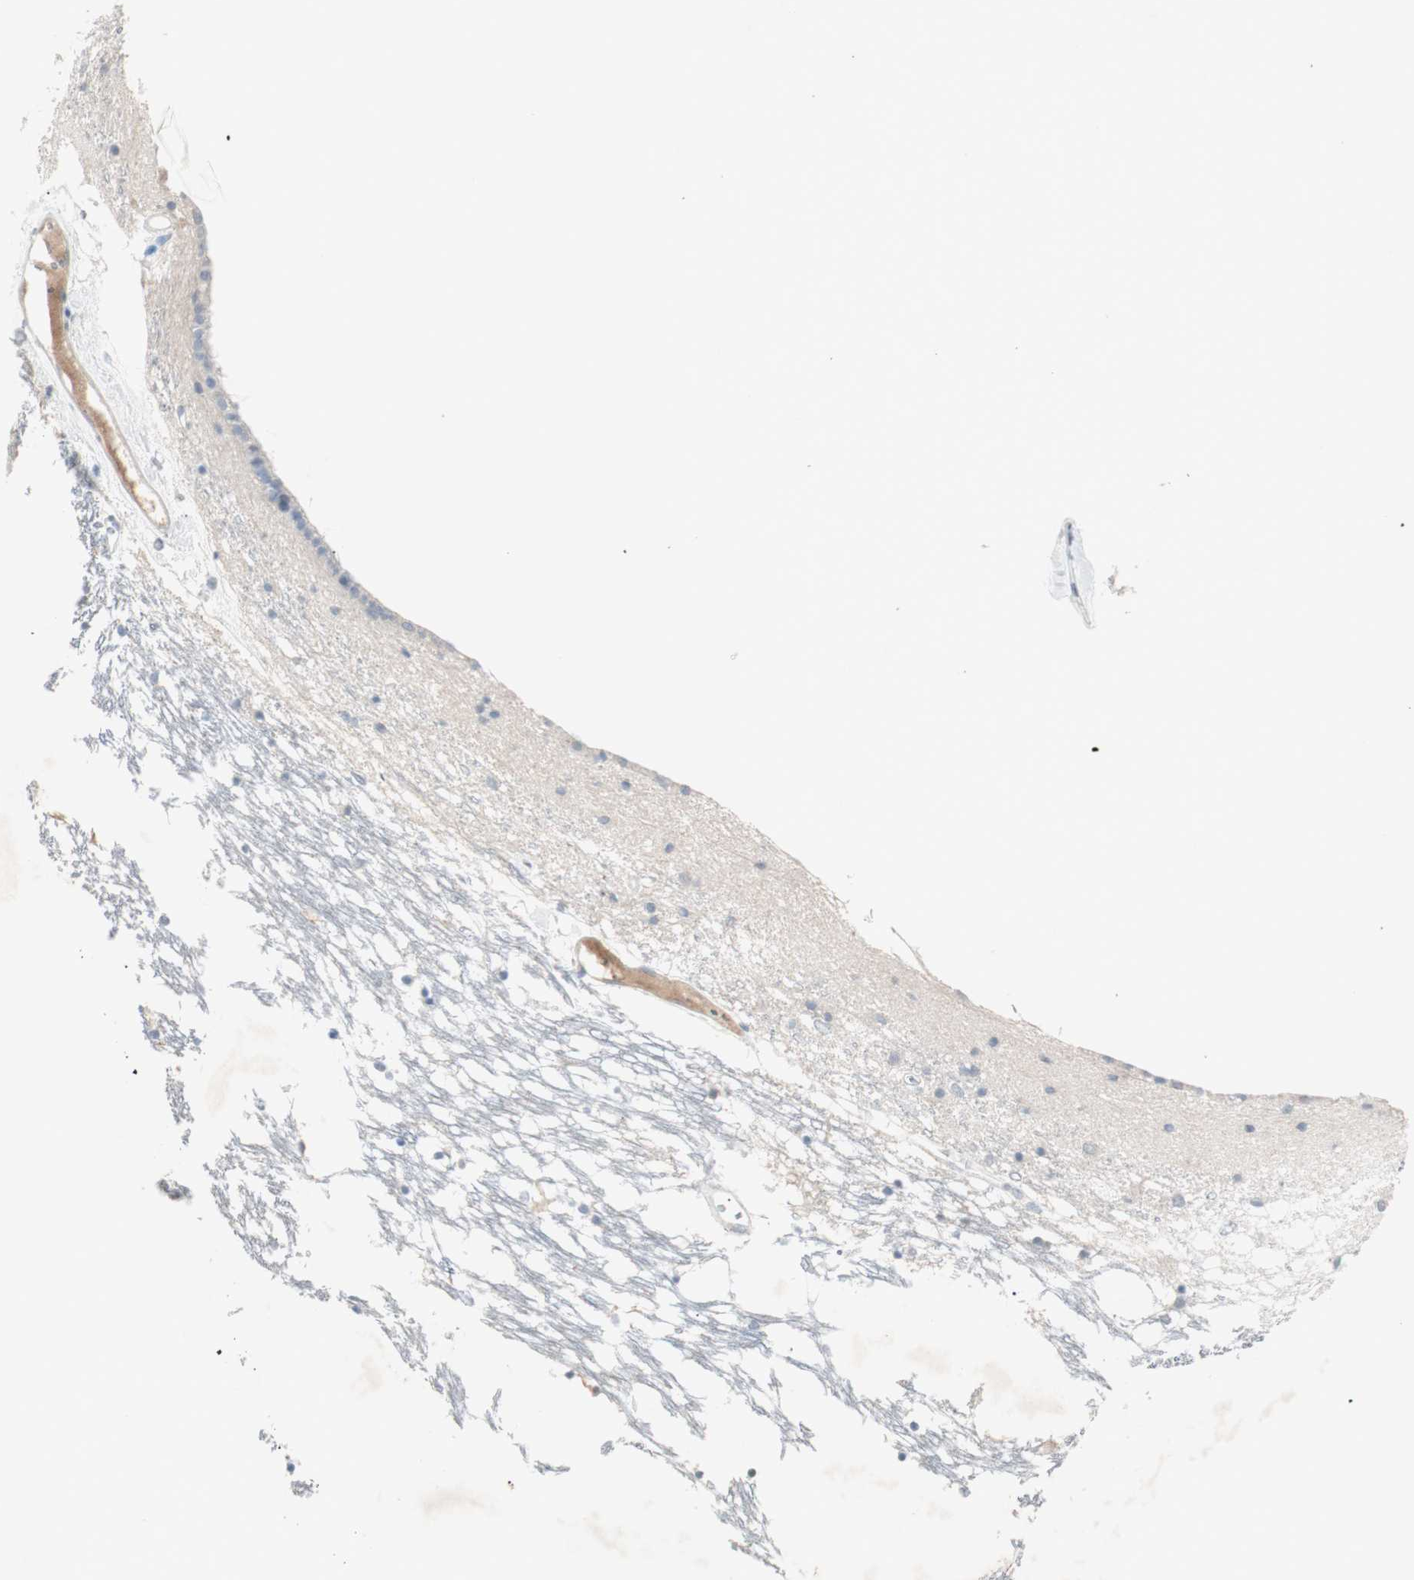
{"staining": {"intensity": "negative", "quantity": "none", "location": "none"}, "tissue": "caudate", "cell_type": "Glial cells", "image_type": "normal", "snomed": [{"axis": "morphology", "description": "Normal tissue, NOS"}, {"axis": "topography", "description": "Lateral ventricle wall"}], "caption": "Glial cells show no significant protein expression in normal caudate. The staining was performed using DAB to visualize the protein expression in brown, while the nuclei were stained in blue with hematoxylin (Magnification: 20x).", "gene": "KHK", "patient": {"sex": "male", "age": 45}}